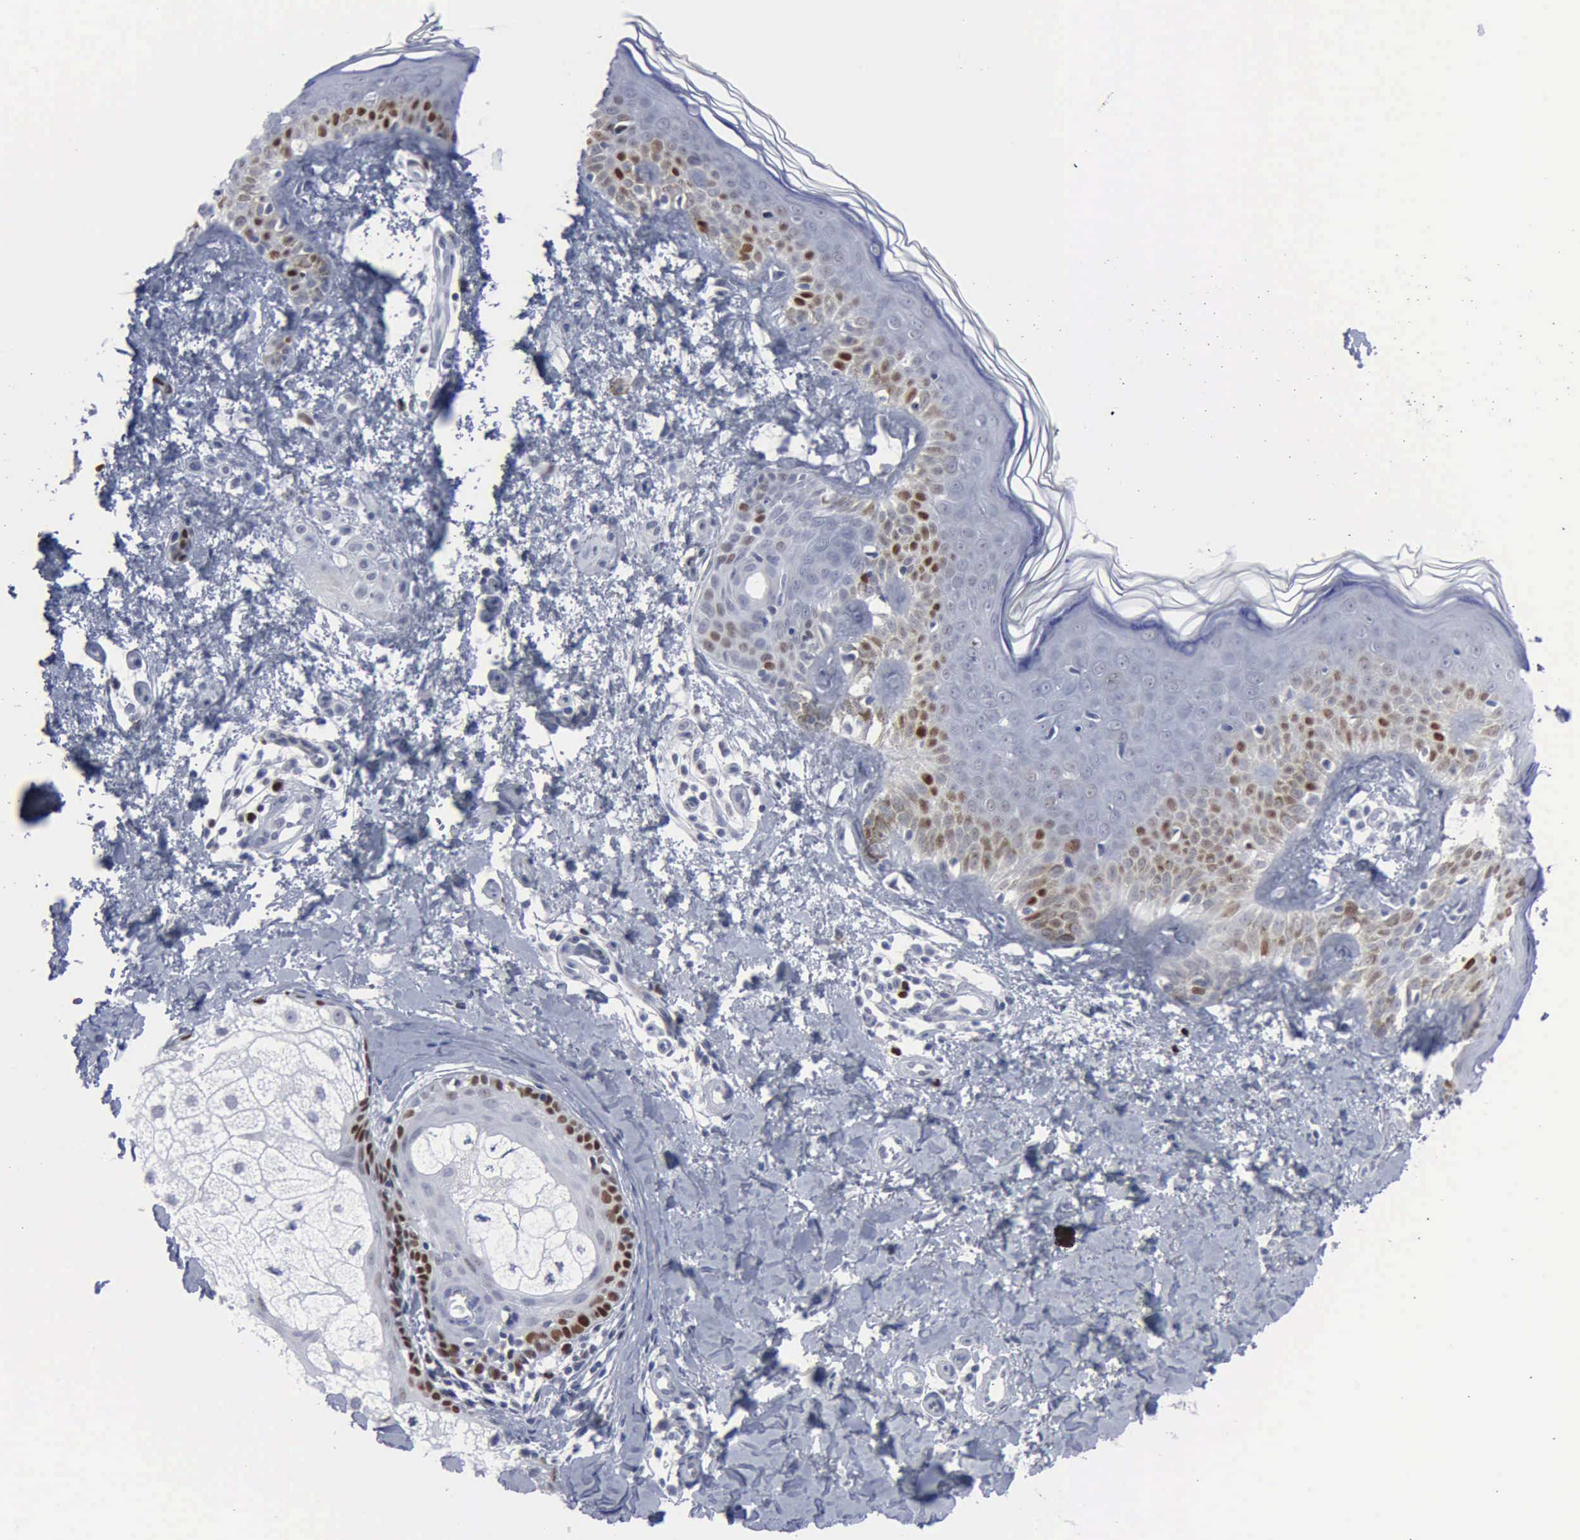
{"staining": {"intensity": "strong", "quantity": "<25%", "location": "nuclear"}, "tissue": "melanoma", "cell_type": "Tumor cells", "image_type": "cancer", "snomed": [{"axis": "morphology", "description": "Malignant melanoma, NOS"}, {"axis": "topography", "description": "Skin"}], "caption": "Melanoma tissue demonstrates strong nuclear positivity in about <25% of tumor cells, visualized by immunohistochemistry.", "gene": "MCM5", "patient": {"sex": "male", "age": 49}}